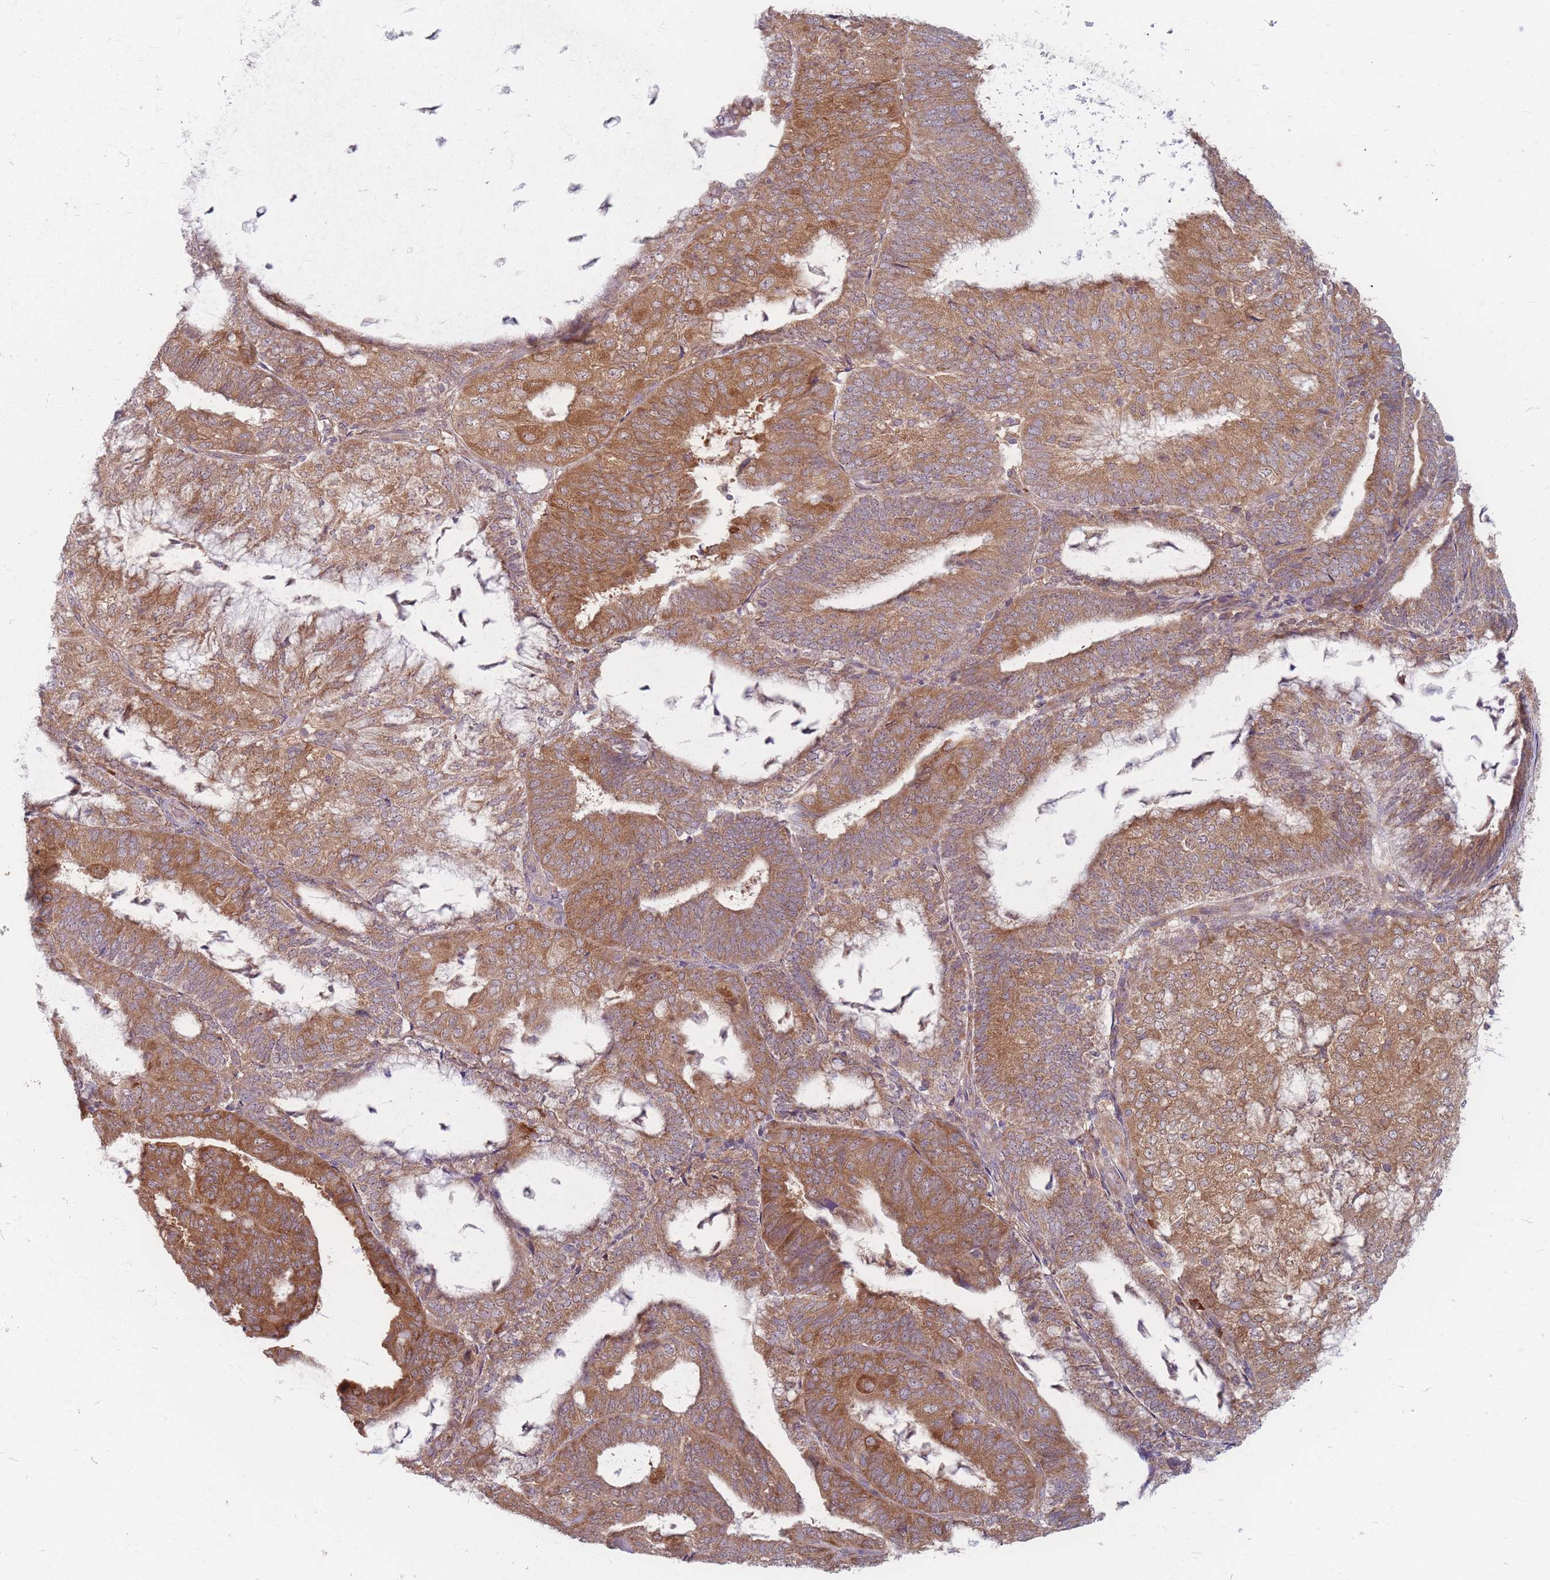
{"staining": {"intensity": "moderate", "quantity": ">75%", "location": "cytoplasmic/membranous"}, "tissue": "endometrial cancer", "cell_type": "Tumor cells", "image_type": "cancer", "snomed": [{"axis": "morphology", "description": "Adenocarcinoma, NOS"}, {"axis": "topography", "description": "Endometrium"}], "caption": "A histopathology image of adenocarcinoma (endometrial) stained for a protein exhibits moderate cytoplasmic/membranous brown staining in tumor cells.", "gene": "SMIM14", "patient": {"sex": "female", "age": 81}}